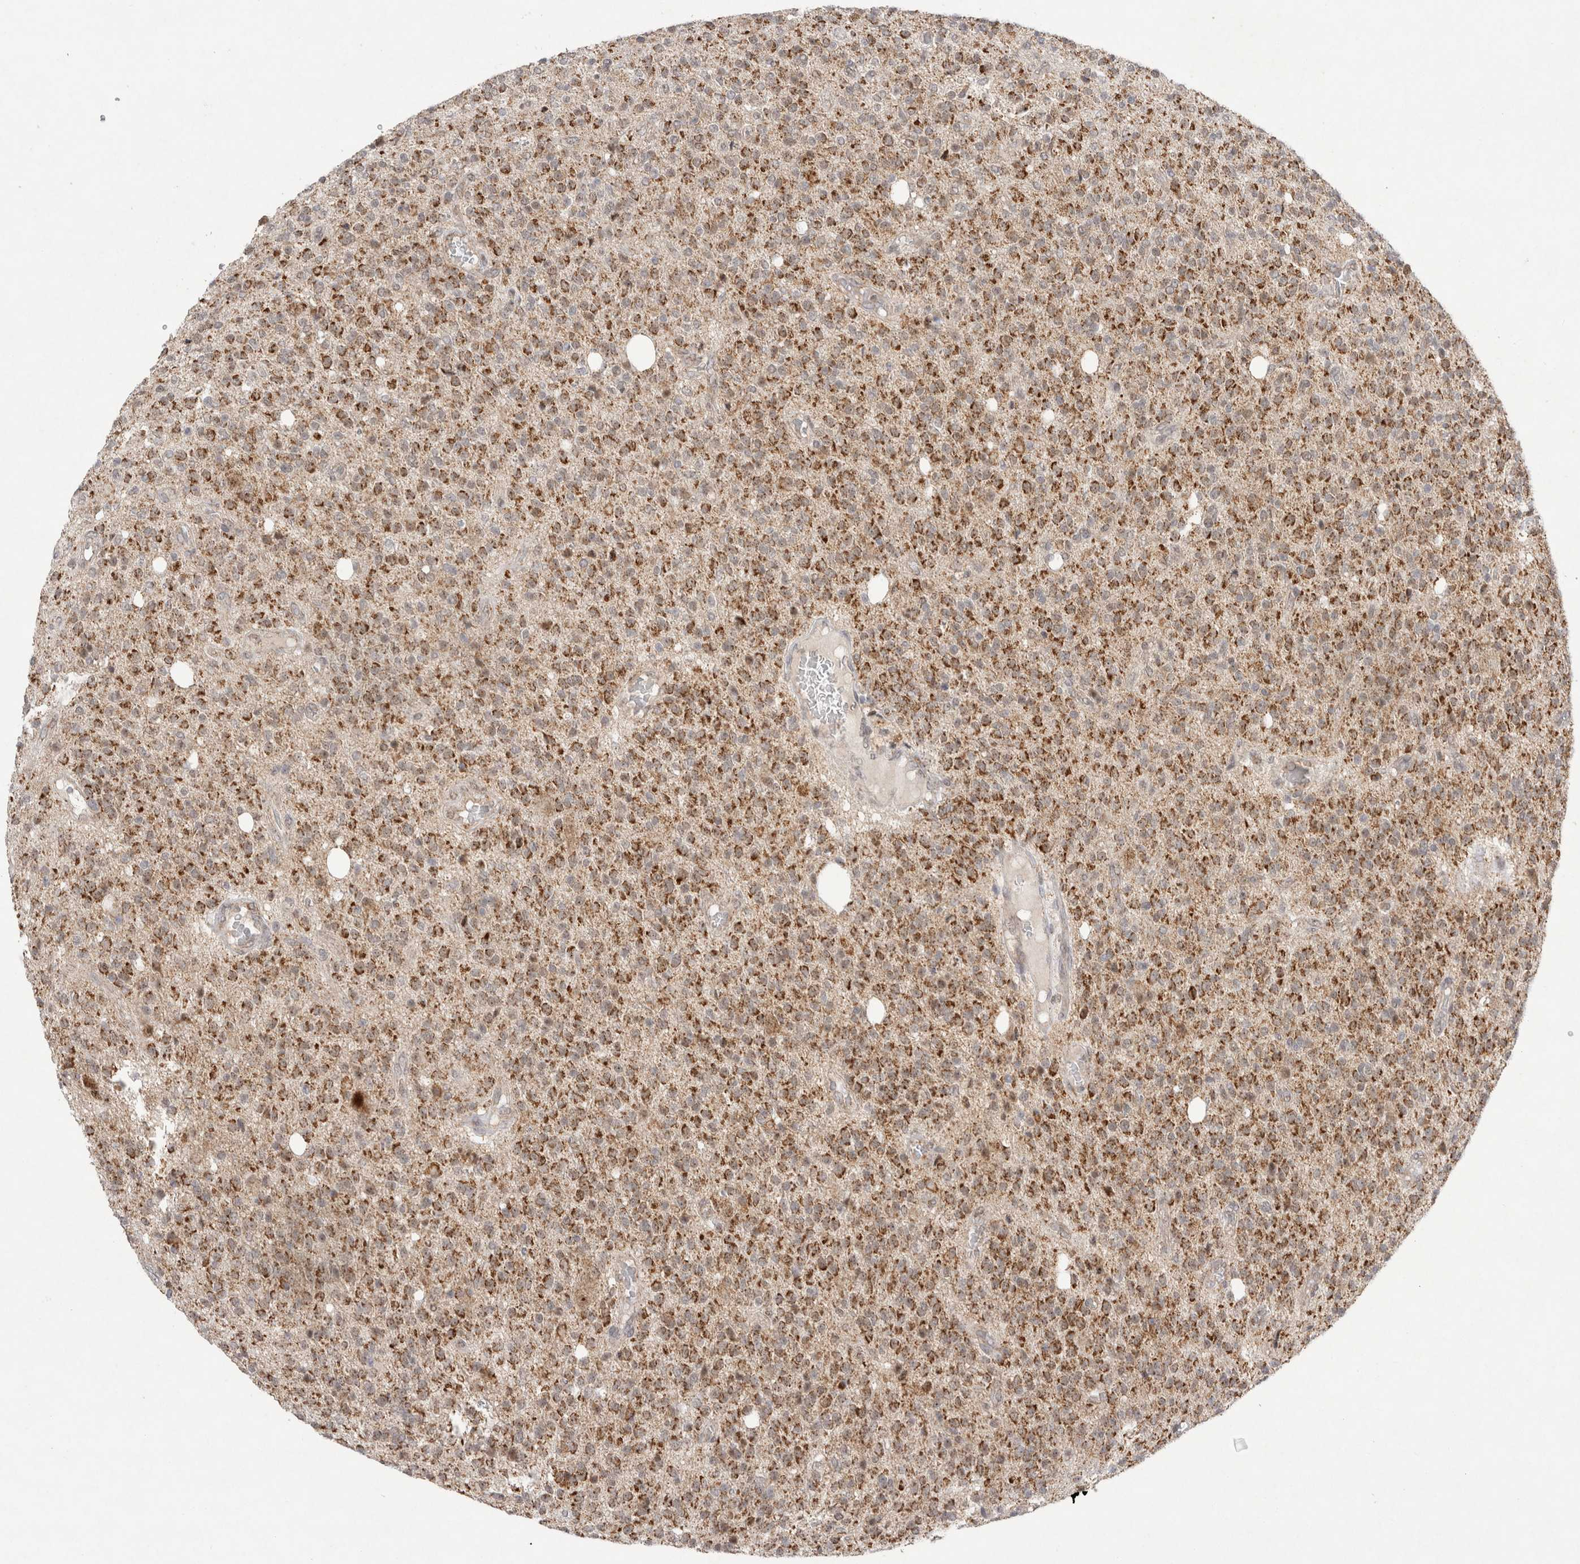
{"staining": {"intensity": "moderate", "quantity": ">75%", "location": "cytoplasmic/membranous"}, "tissue": "glioma", "cell_type": "Tumor cells", "image_type": "cancer", "snomed": [{"axis": "morphology", "description": "Glioma, malignant, High grade"}, {"axis": "topography", "description": "Brain"}], "caption": "Glioma was stained to show a protein in brown. There is medium levels of moderate cytoplasmic/membranous expression in approximately >75% of tumor cells.", "gene": "MRPL37", "patient": {"sex": "male", "age": 34}}